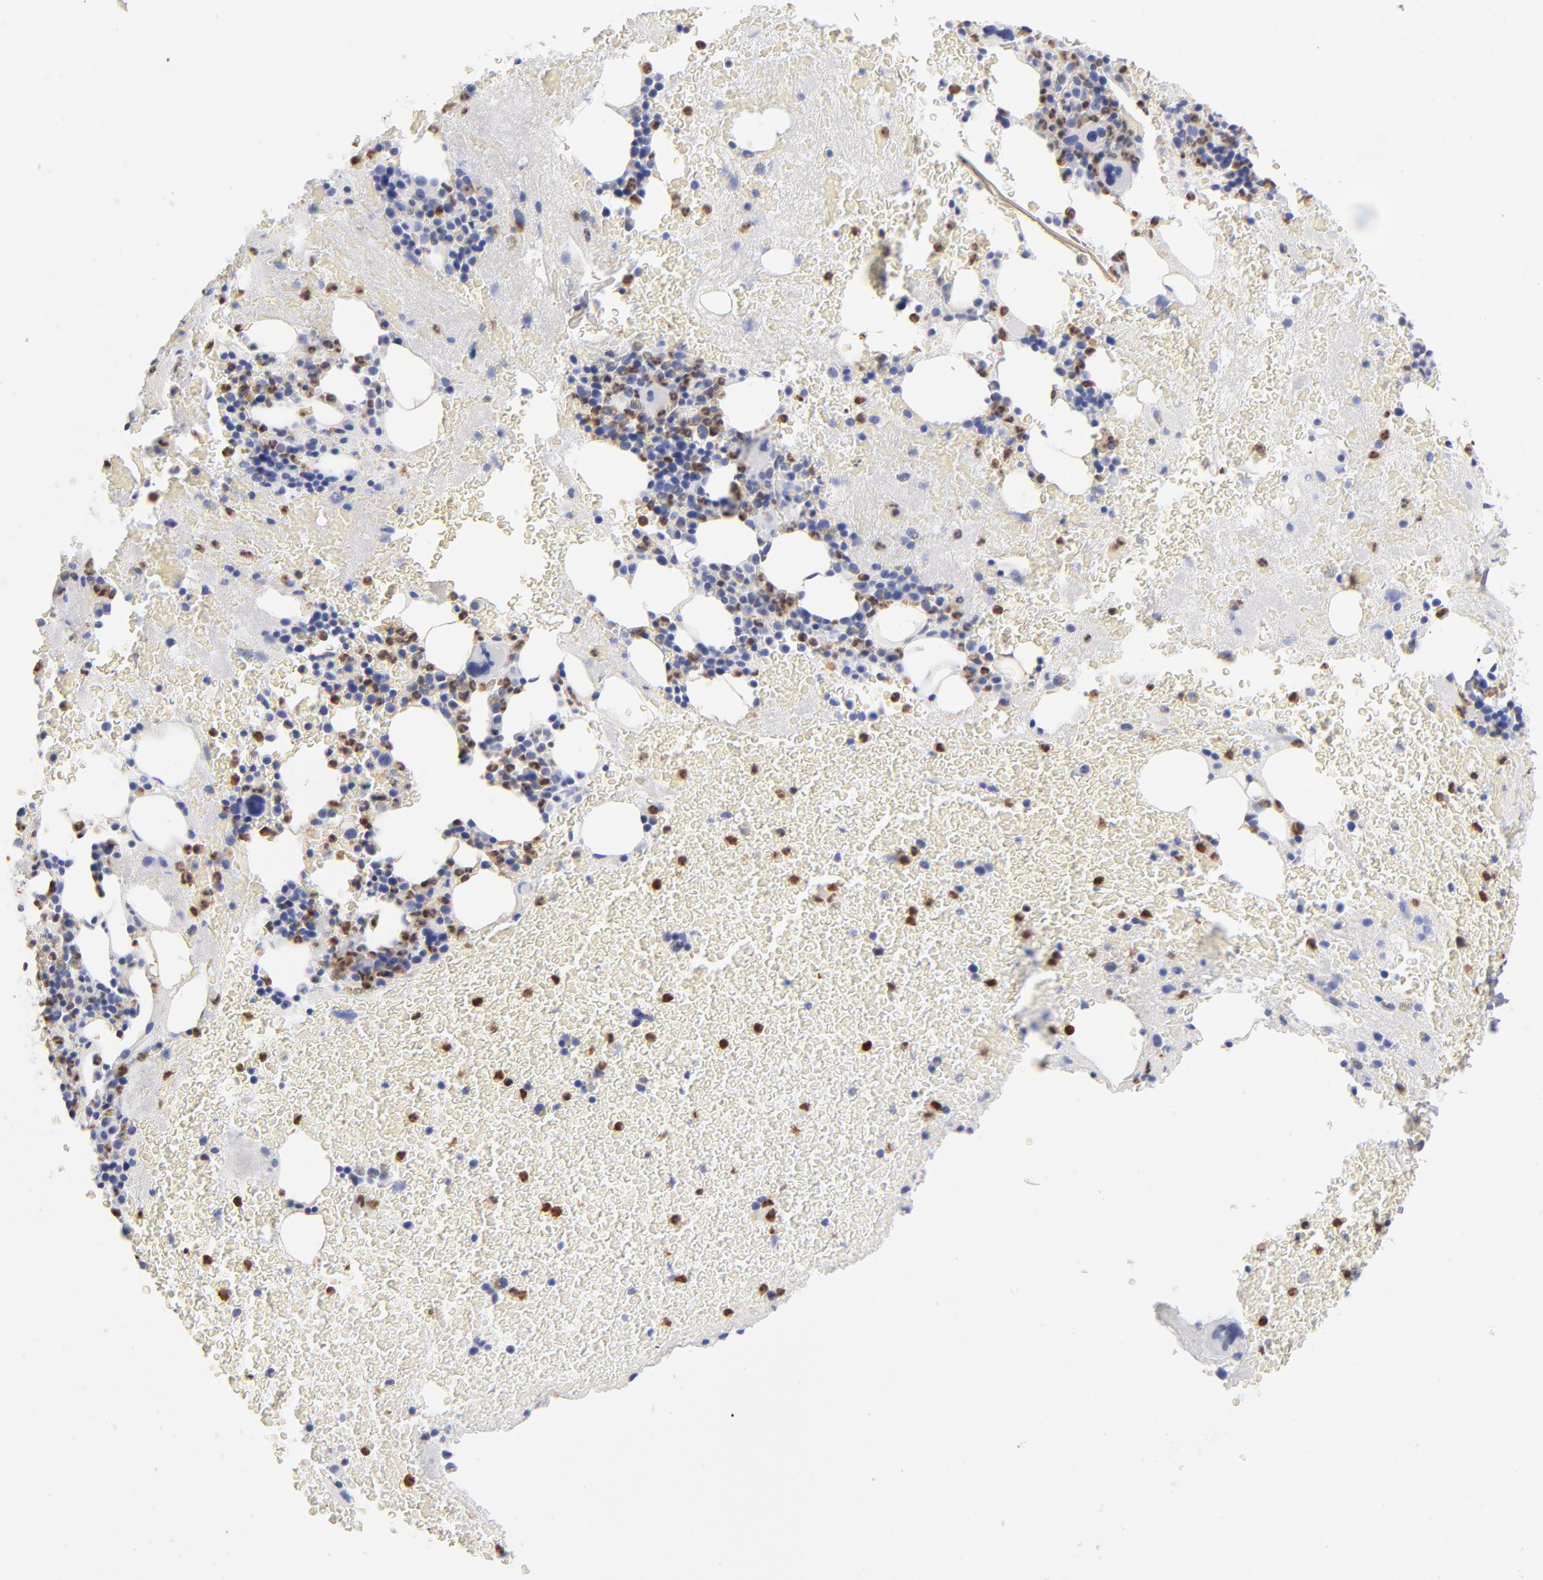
{"staining": {"intensity": "strong", "quantity": "25%-75%", "location": "cytoplasmic/membranous,nuclear"}, "tissue": "bone marrow", "cell_type": "Hematopoietic cells", "image_type": "normal", "snomed": [{"axis": "morphology", "description": "Normal tissue, NOS"}, {"axis": "topography", "description": "Bone marrow"}], "caption": "Immunohistochemistry photomicrograph of benign bone marrow stained for a protein (brown), which reveals high levels of strong cytoplasmic/membranous,nuclear staining in about 25%-75% of hematopoietic cells.", "gene": "ARG1", "patient": {"sex": "male", "age": 76}}